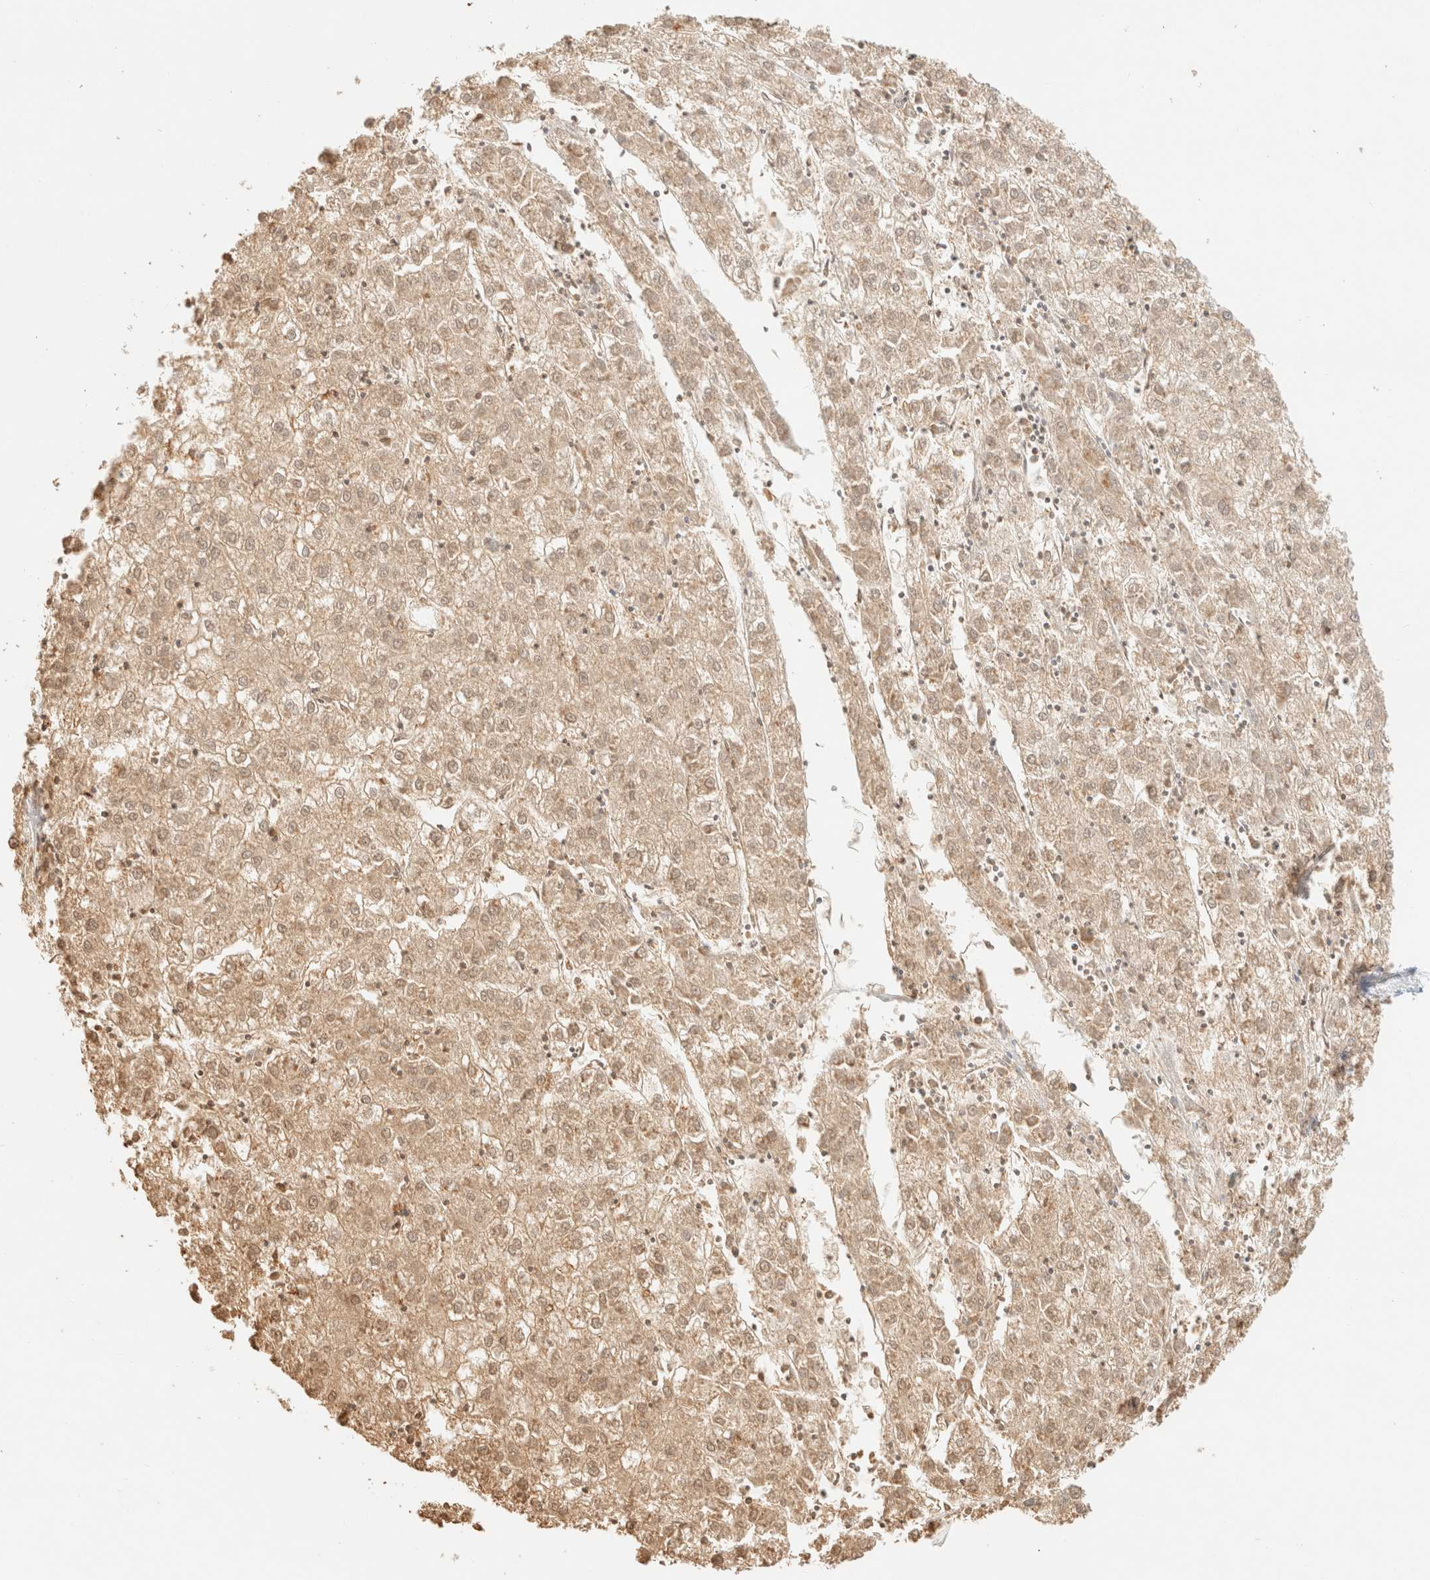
{"staining": {"intensity": "weak", "quantity": ">75%", "location": "cytoplasmic/membranous"}, "tissue": "liver cancer", "cell_type": "Tumor cells", "image_type": "cancer", "snomed": [{"axis": "morphology", "description": "Carcinoma, Hepatocellular, NOS"}, {"axis": "topography", "description": "Liver"}], "caption": "Liver cancer (hepatocellular carcinoma) stained with a brown dye exhibits weak cytoplasmic/membranous positive expression in about >75% of tumor cells.", "gene": "TIMD4", "patient": {"sex": "male", "age": 72}}